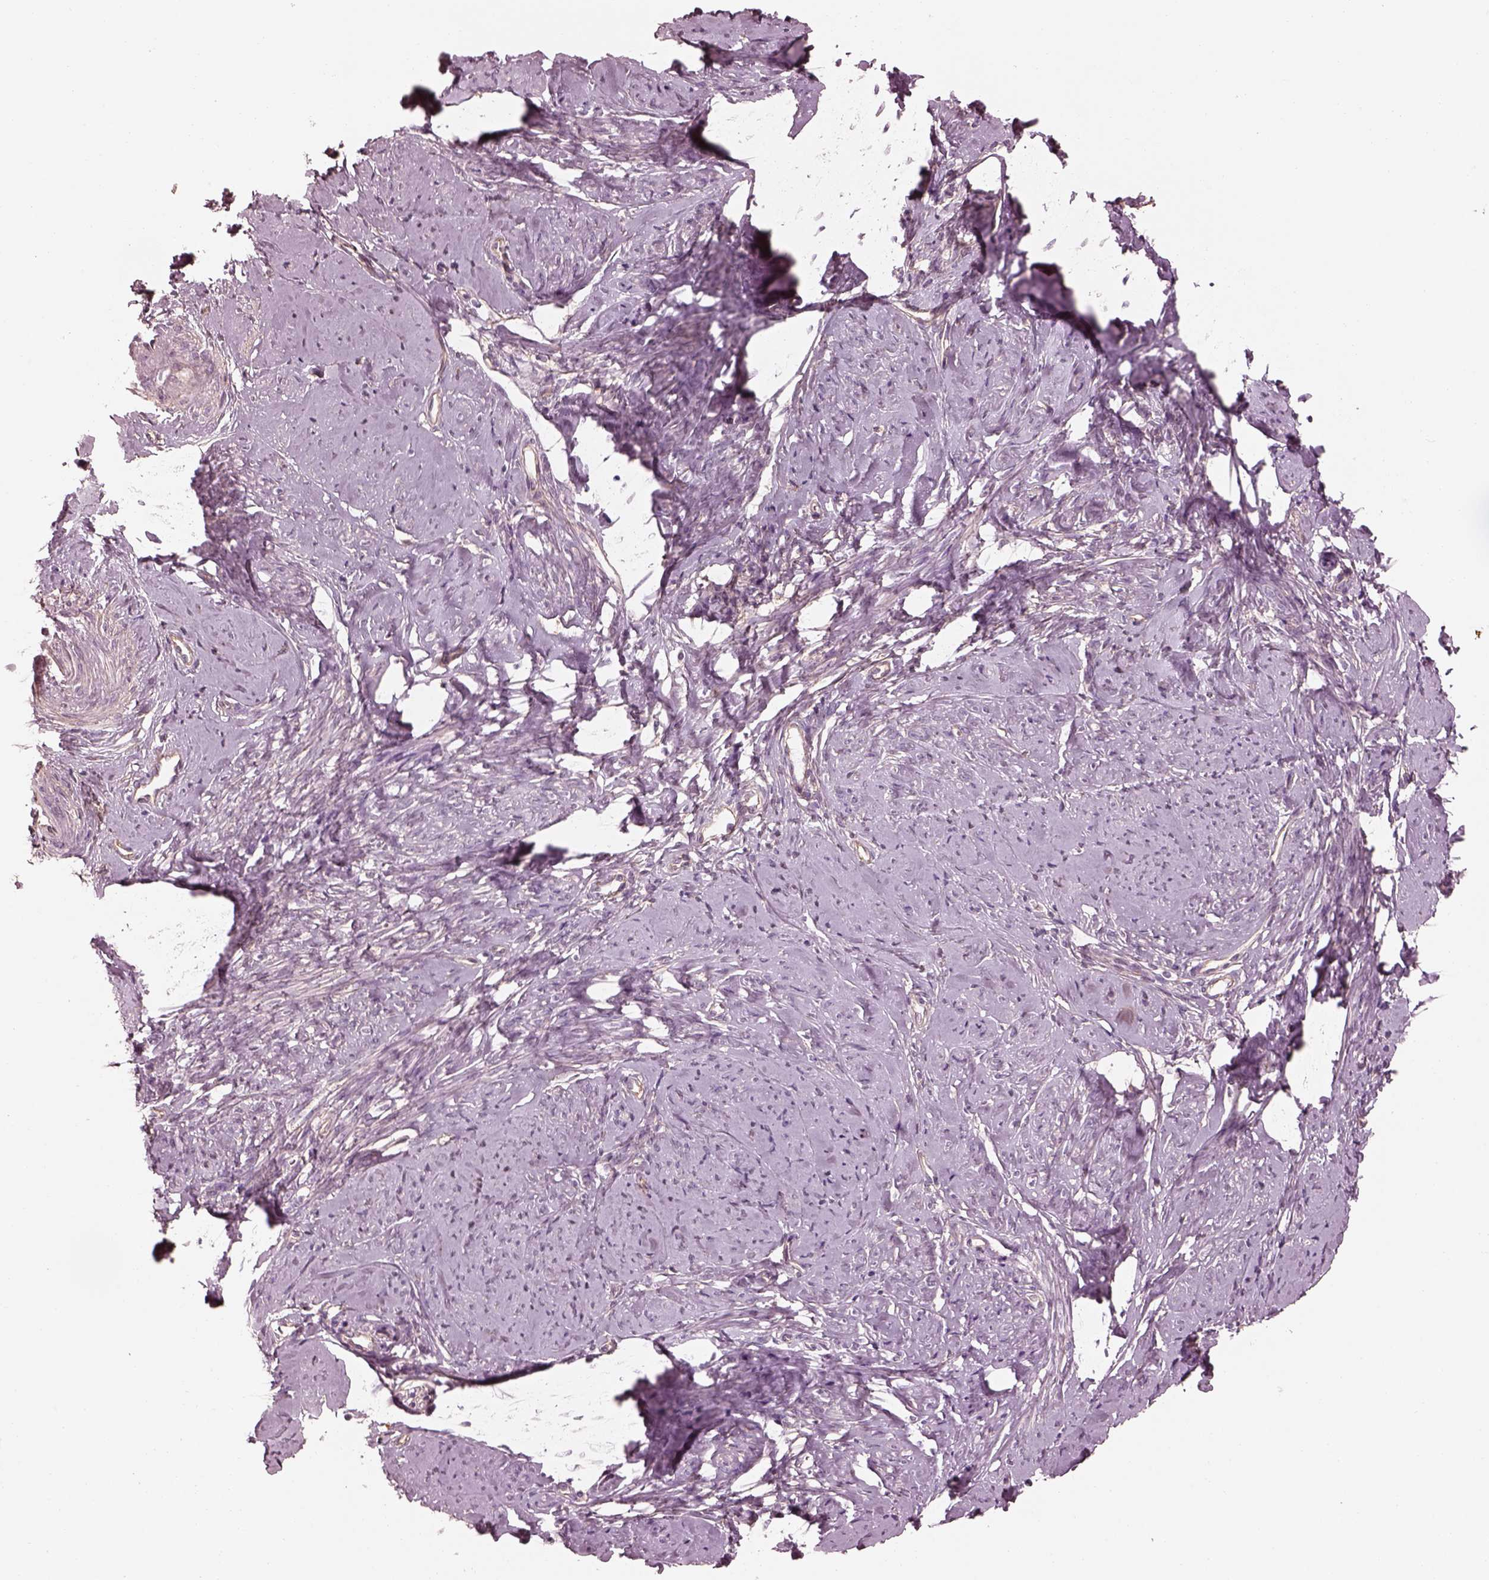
{"staining": {"intensity": "negative", "quantity": "none", "location": "none"}, "tissue": "smooth muscle", "cell_type": "Smooth muscle cells", "image_type": "normal", "snomed": [{"axis": "morphology", "description": "Normal tissue, NOS"}, {"axis": "topography", "description": "Smooth muscle"}], "caption": "Protein analysis of benign smooth muscle shows no significant expression in smooth muscle cells. Nuclei are stained in blue.", "gene": "ELAPOR1", "patient": {"sex": "female", "age": 48}}